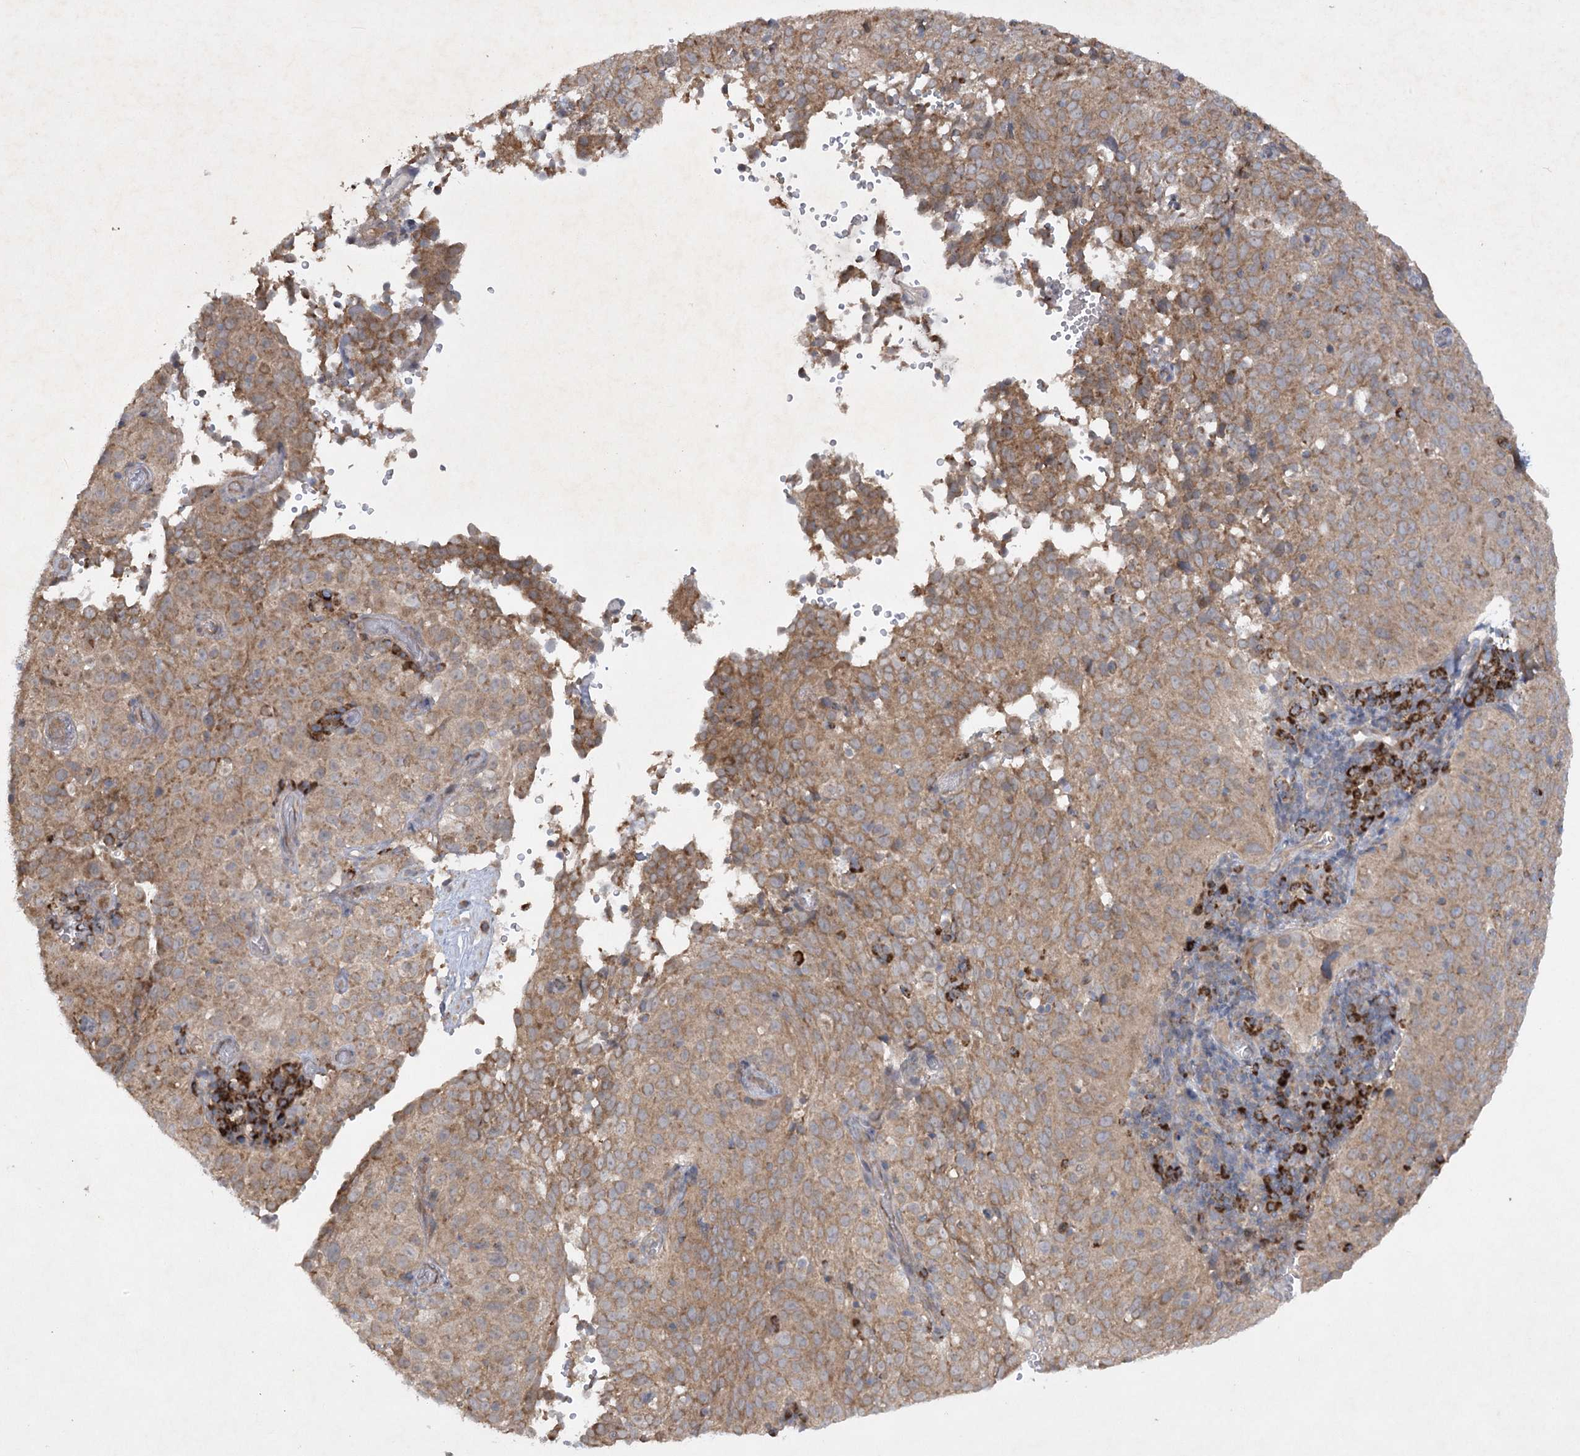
{"staining": {"intensity": "moderate", "quantity": ">75%", "location": "cytoplasmic/membranous"}, "tissue": "cervical cancer", "cell_type": "Tumor cells", "image_type": "cancer", "snomed": [{"axis": "morphology", "description": "Squamous cell carcinoma, NOS"}, {"axis": "topography", "description": "Cervix"}], "caption": "Protein expression analysis of cervical cancer shows moderate cytoplasmic/membranous expression in approximately >75% of tumor cells. The protein of interest is shown in brown color, while the nuclei are stained blue.", "gene": "TRAF3IP1", "patient": {"sex": "female", "age": 31}}